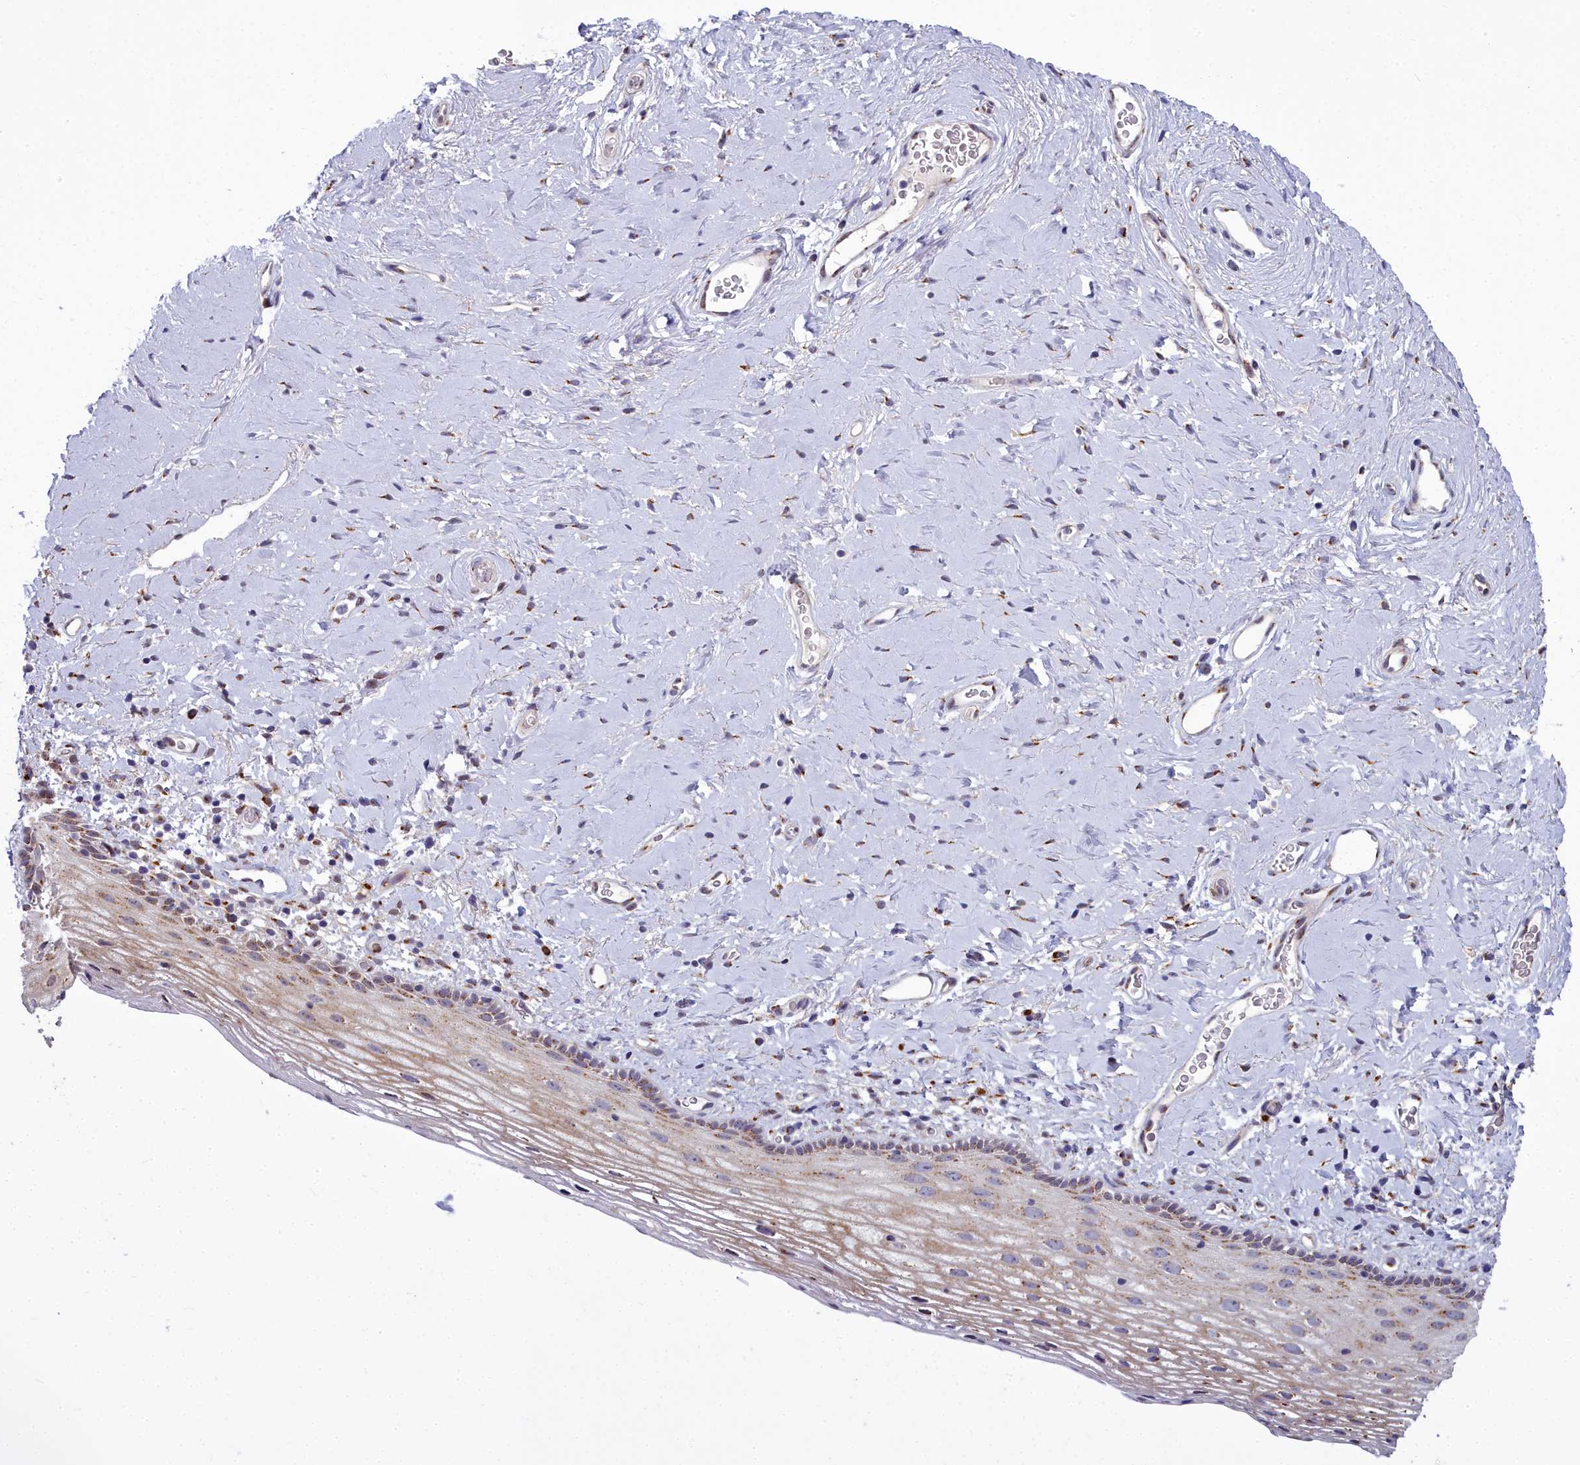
{"staining": {"intensity": "weak", "quantity": "25%-75%", "location": "cytoplasmic/membranous"}, "tissue": "vagina", "cell_type": "Squamous epithelial cells", "image_type": "normal", "snomed": [{"axis": "morphology", "description": "Normal tissue, NOS"}, {"axis": "morphology", "description": "Adenocarcinoma, NOS"}, {"axis": "topography", "description": "Rectum"}, {"axis": "topography", "description": "Vagina"}], "caption": "Protein expression by IHC reveals weak cytoplasmic/membranous staining in about 25%-75% of squamous epithelial cells in normal vagina.", "gene": "WDPCP", "patient": {"sex": "female", "age": 71}}